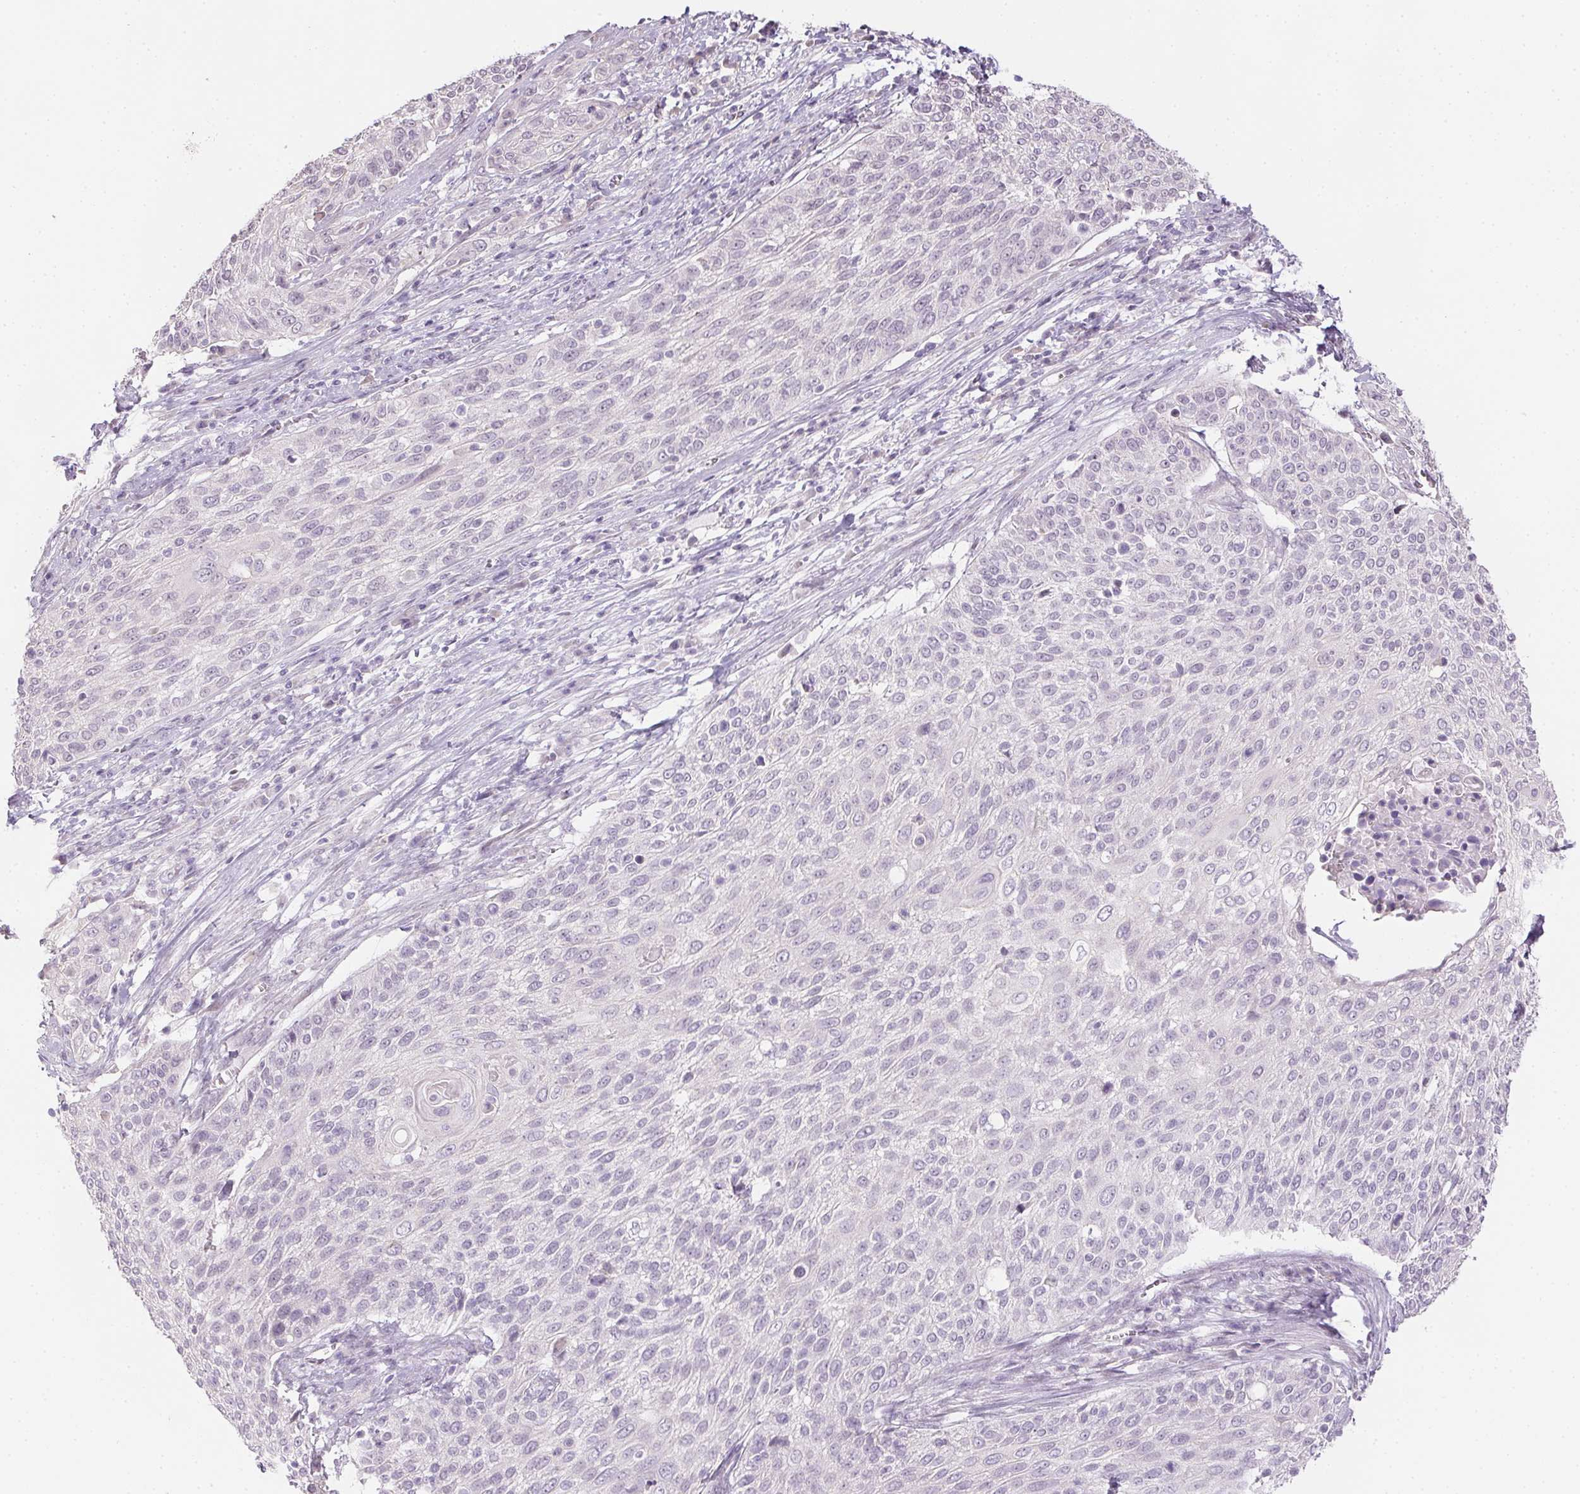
{"staining": {"intensity": "negative", "quantity": "none", "location": "none"}, "tissue": "cervical cancer", "cell_type": "Tumor cells", "image_type": "cancer", "snomed": [{"axis": "morphology", "description": "Squamous cell carcinoma, NOS"}, {"axis": "topography", "description": "Cervix"}], "caption": "High magnification brightfield microscopy of cervical squamous cell carcinoma stained with DAB (brown) and counterstained with hematoxylin (blue): tumor cells show no significant expression.", "gene": "CTCFL", "patient": {"sex": "female", "age": 31}}